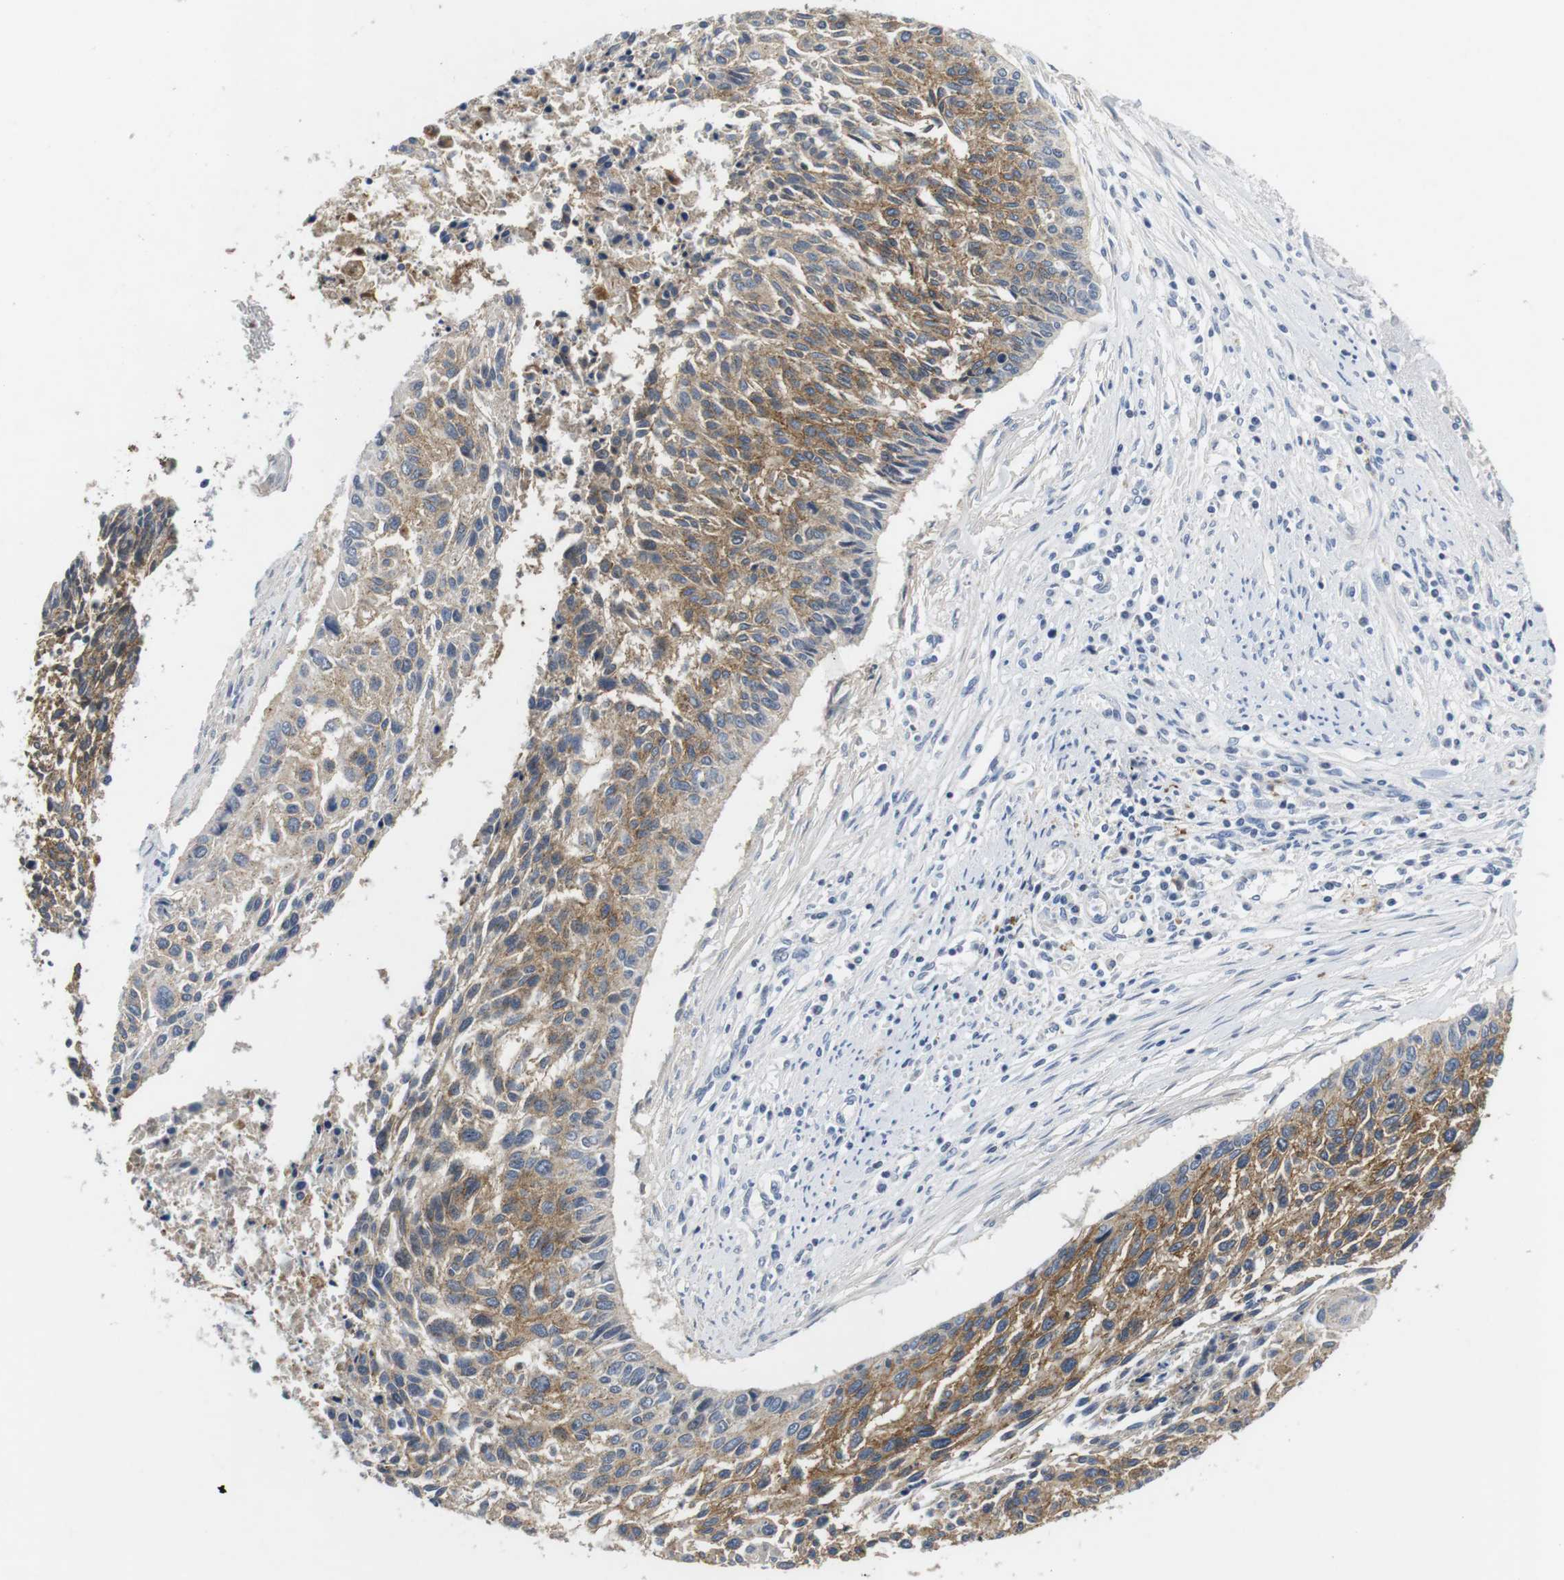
{"staining": {"intensity": "moderate", "quantity": ">75%", "location": "cytoplasmic/membranous"}, "tissue": "cervical cancer", "cell_type": "Tumor cells", "image_type": "cancer", "snomed": [{"axis": "morphology", "description": "Squamous cell carcinoma, NOS"}, {"axis": "topography", "description": "Cervix"}], "caption": "Cervical squamous cell carcinoma stained with a brown dye exhibits moderate cytoplasmic/membranous positive expression in about >75% of tumor cells.", "gene": "NECTIN1", "patient": {"sex": "female", "age": 55}}